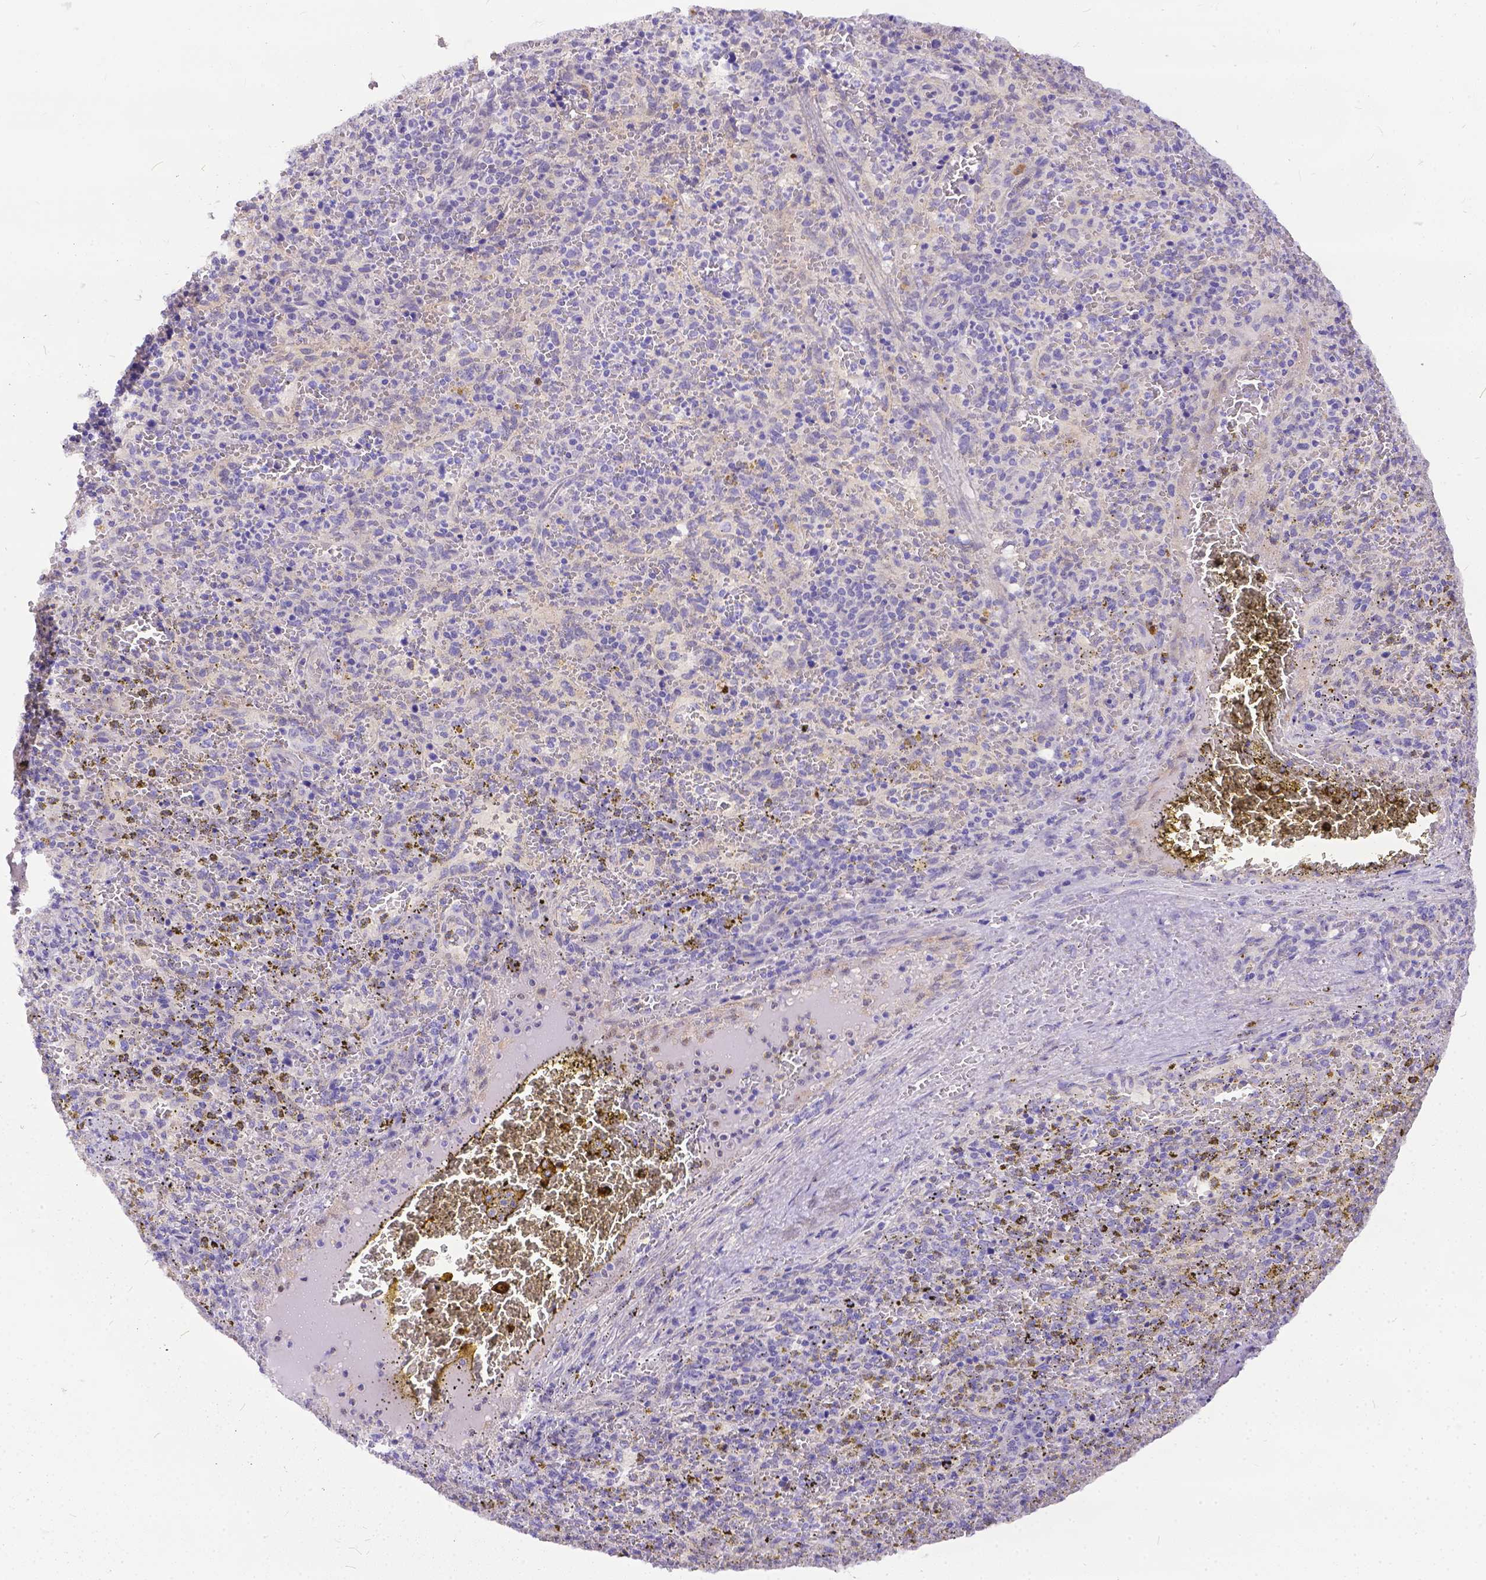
{"staining": {"intensity": "negative", "quantity": "none", "location": "none"}, "tissue": "spleen", "cell_type": "Cells in red pulp", "image_type": "normal", "snomed": [{"axis": "morphology", "description": "Normal tissue, NOS"}, {"axis": "topography", "description": "Spleen"}], "caption": "Human spleen stained for a protein using immunohistochemistry demonstrates no staining in cells in red pulp.", "gene": "DLEC1", "patient": {"sex": "female", "age": 50}}